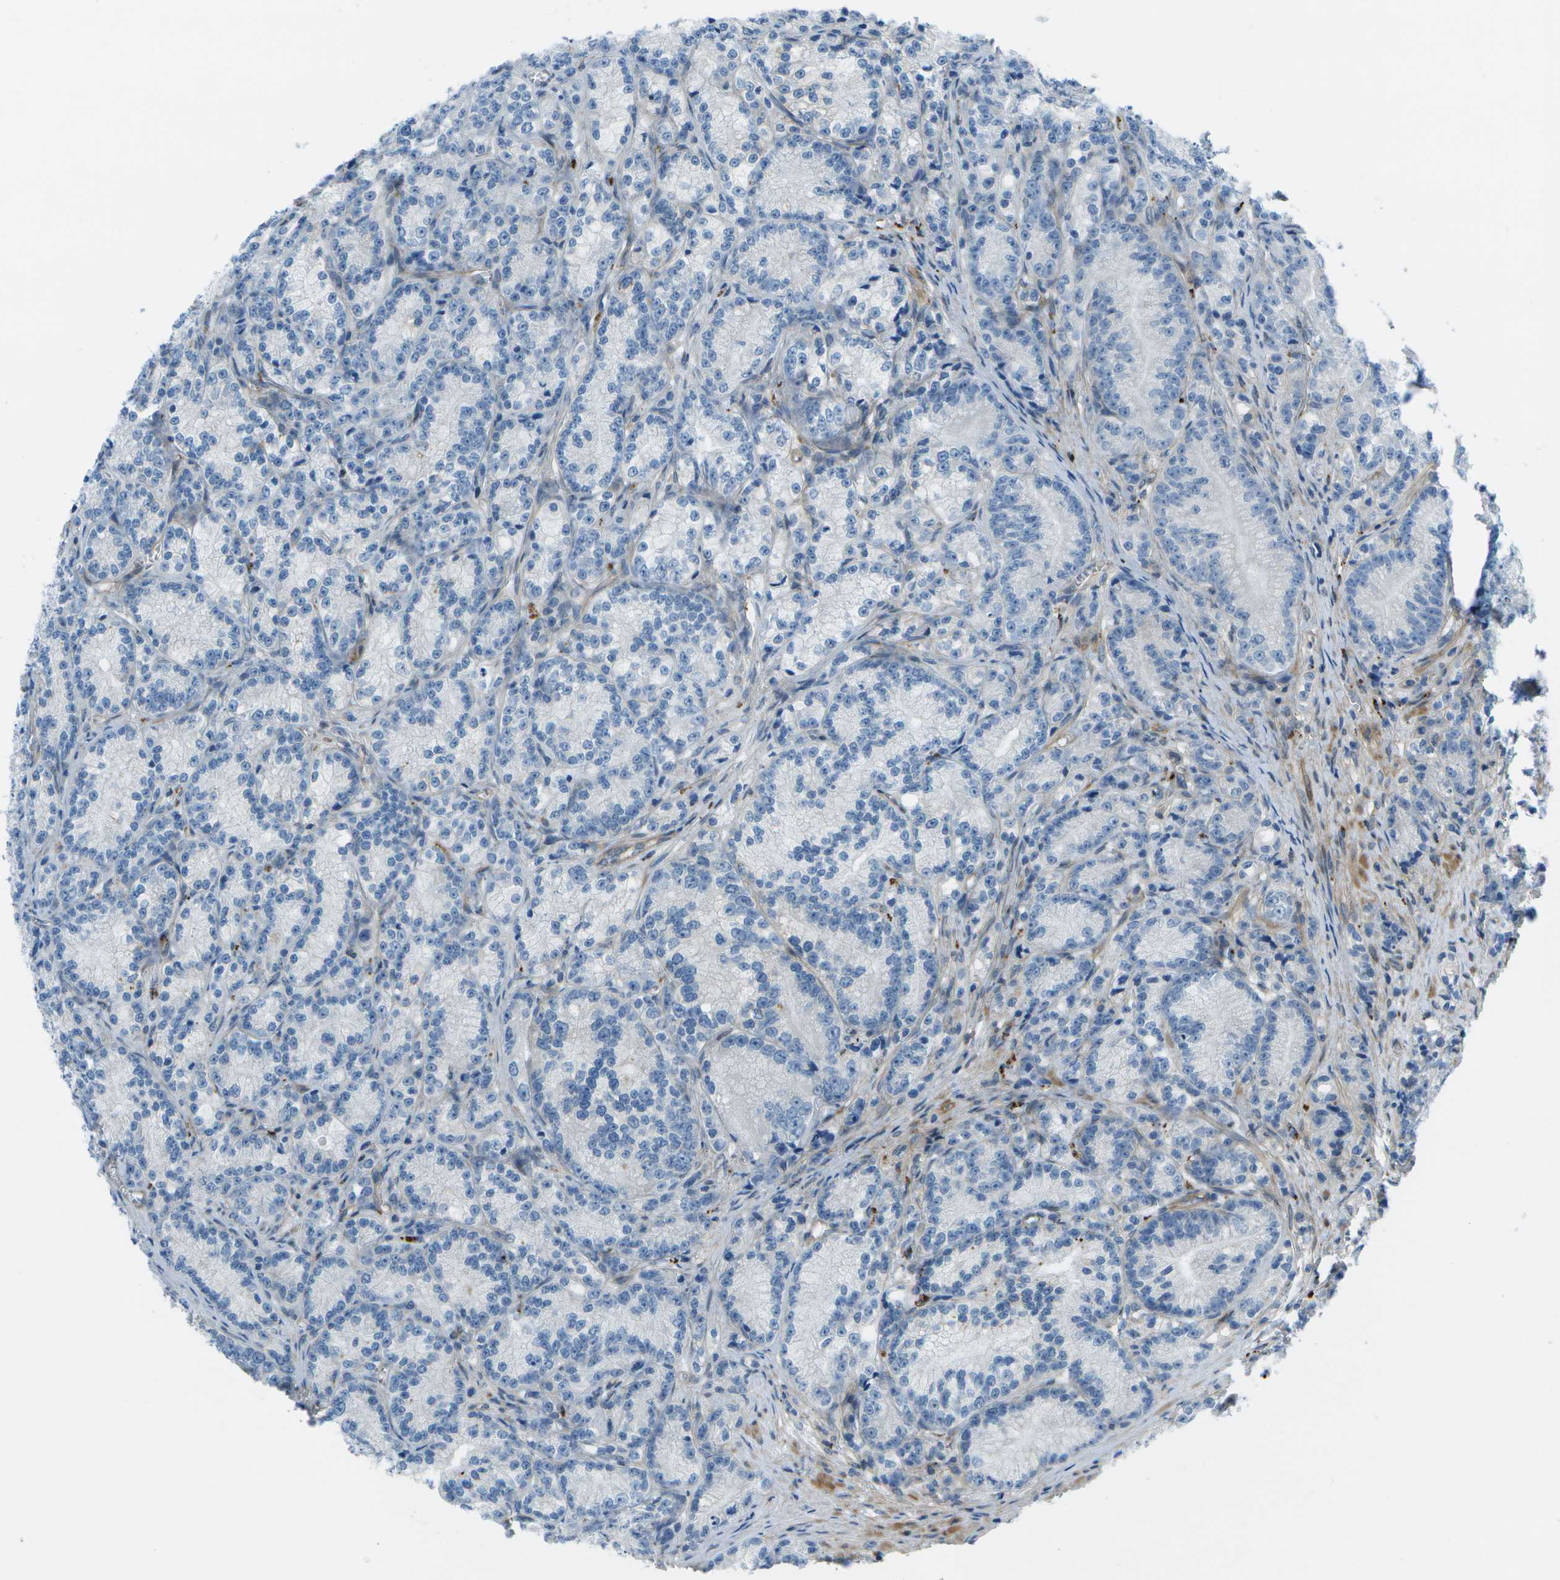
{"staining": {"intensity": "negative", "quantity": "none", "location": "none"}, "tissue": "prostate cancer", "cell_type": "Tumor cells", "image_type": "cancer", "snomed": [{"axis": "morphology", "description": "Adenocarcinoma, Low grade"}, {"axis": "topography", "description": "Prostate"}], "caption": "High magnification brightfield microscopy of adenocarcinoma (low-grade) (prostate) stained with DAB (brown) and counterstained with hematoxylin (blue): tumor cells show no significant expression.", "gene": "SORBS3", "patient": {"sex": "male", "age": 89}}